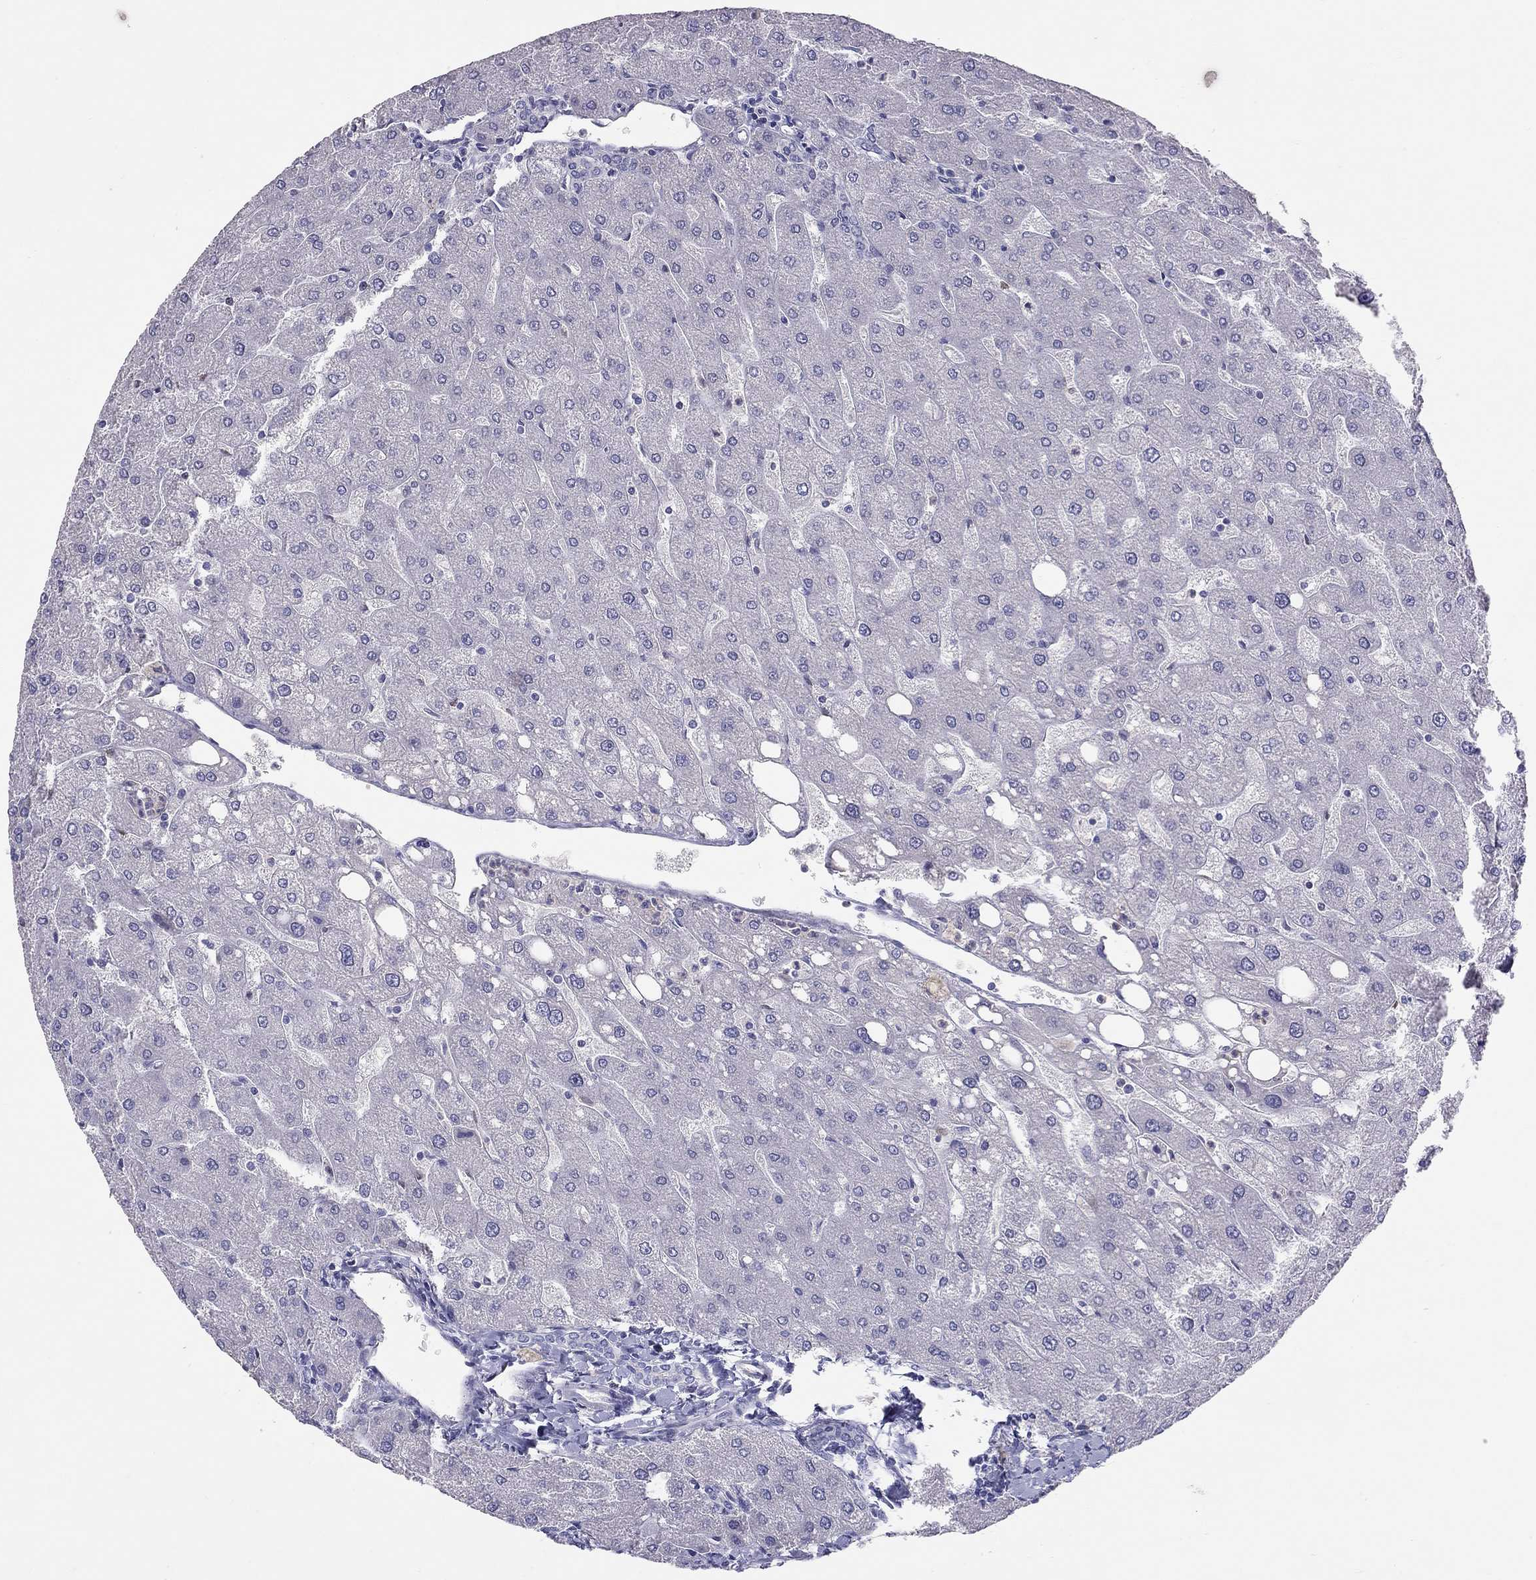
{"staining": {"intensity": "negative", "quantity": "none", "location": "none"}, "tissue": "liver", "cell_type": "Cholangiocytes", "image_type": "normal", "snomed": [{"axis": "morphology", "description": "Normal tissue, NOS"}, {"axis": "topography", "description": "Liver"}], "caption": "An image of human liver is negative for staining in cholangiocytes.", "gene": "FRMD1", "patient": {"sex": "male", "age": 67}}